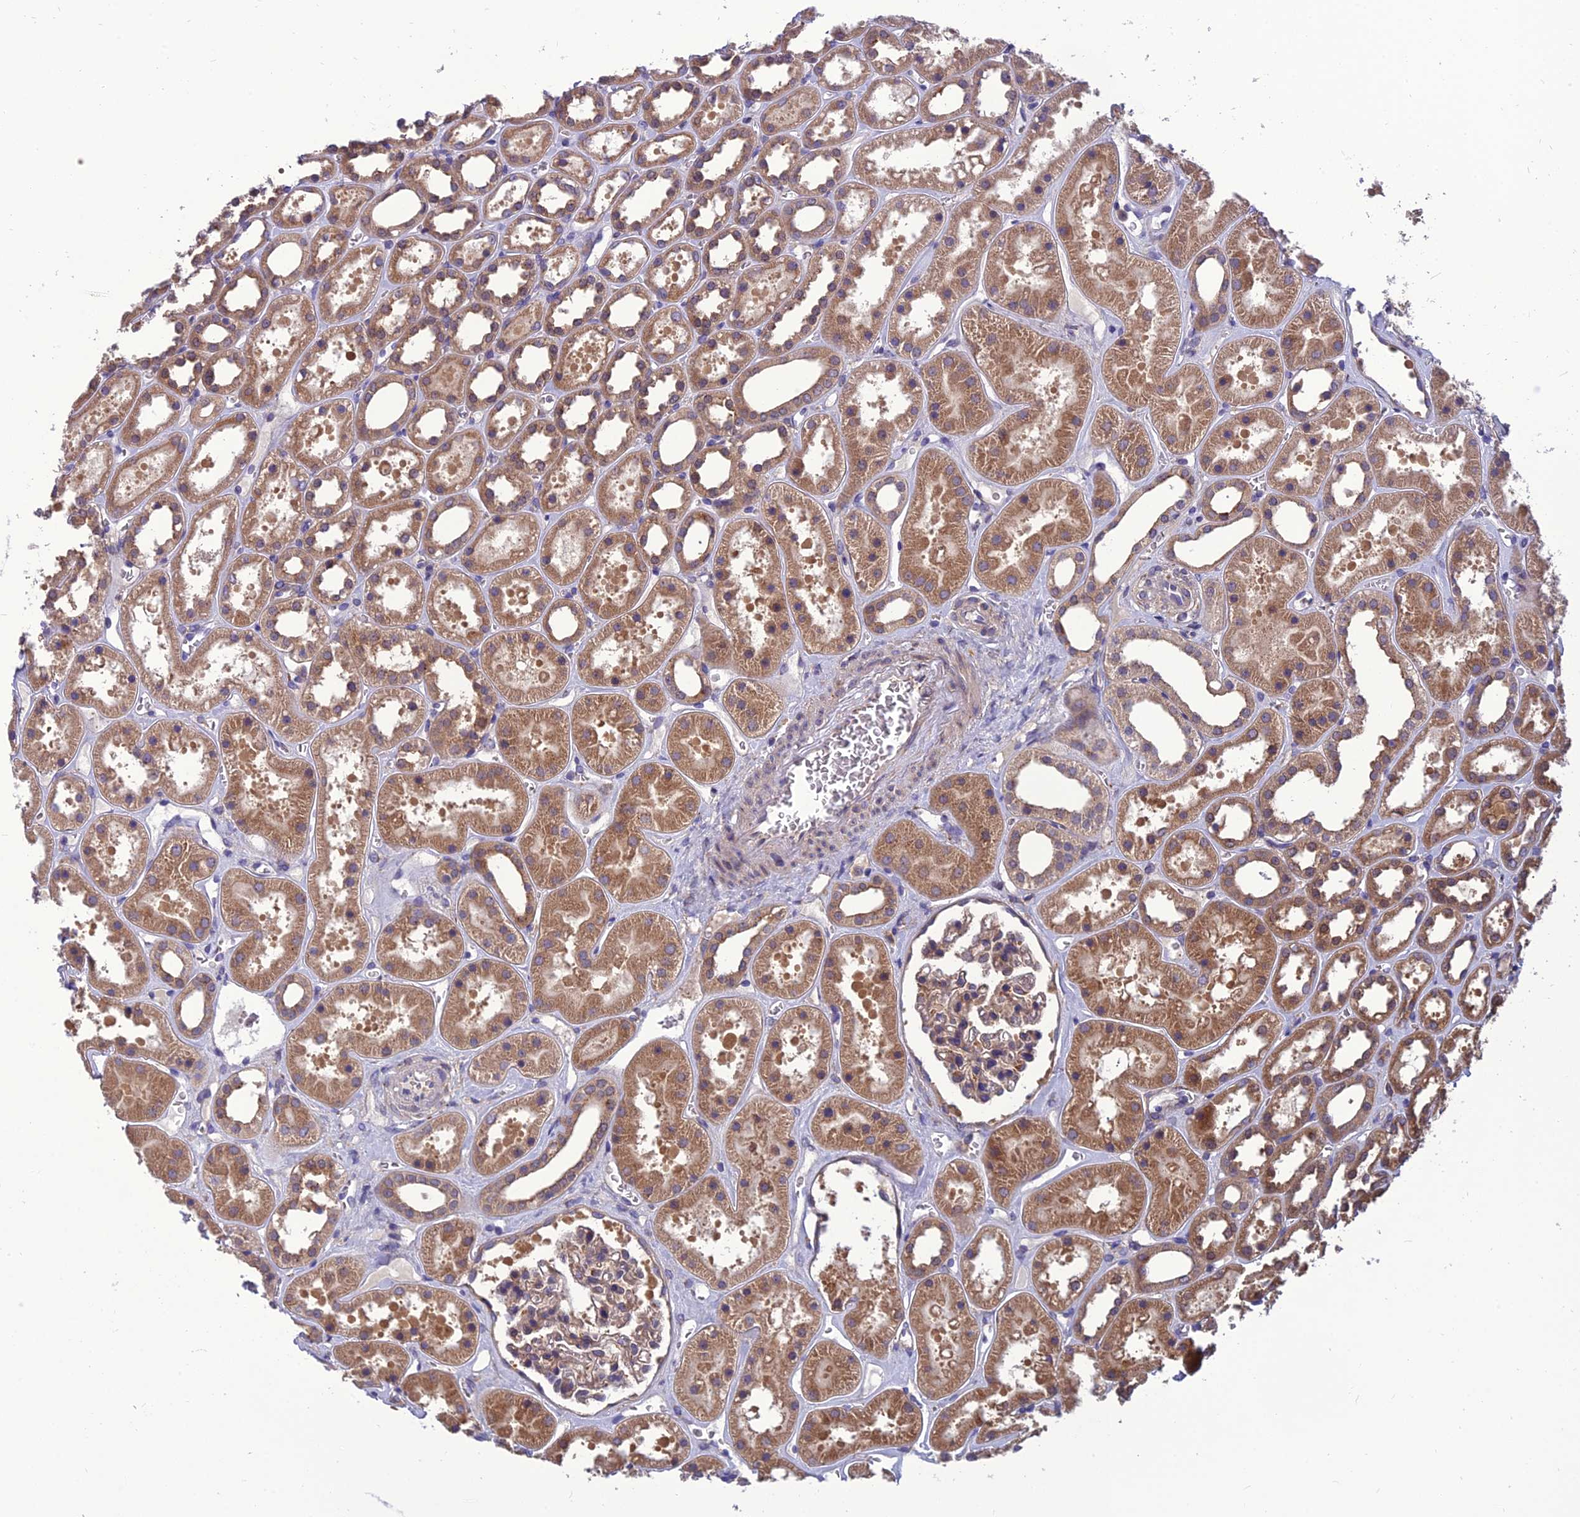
{"staining": {"intensity": "weak", "quantity": "25%-75%", "location": "cytoplasmic/membranous"}, "tissue": "kidney", "cell_type": "Cells in glomeruli", "image_type": "normal", "snomed": [{"axis": "morphology", "description": "Normal tissue, NOS"}, {"axis": "topography", "description": "Kidney"}], "caption": "Protein expression analysis of normal human kidney reveals weak cytoplasmic/membranous staining in about 25%-75% of cells in glomeruli.", "gene": "UMAD1", "patient": {"sex": "female", "age": 41}}